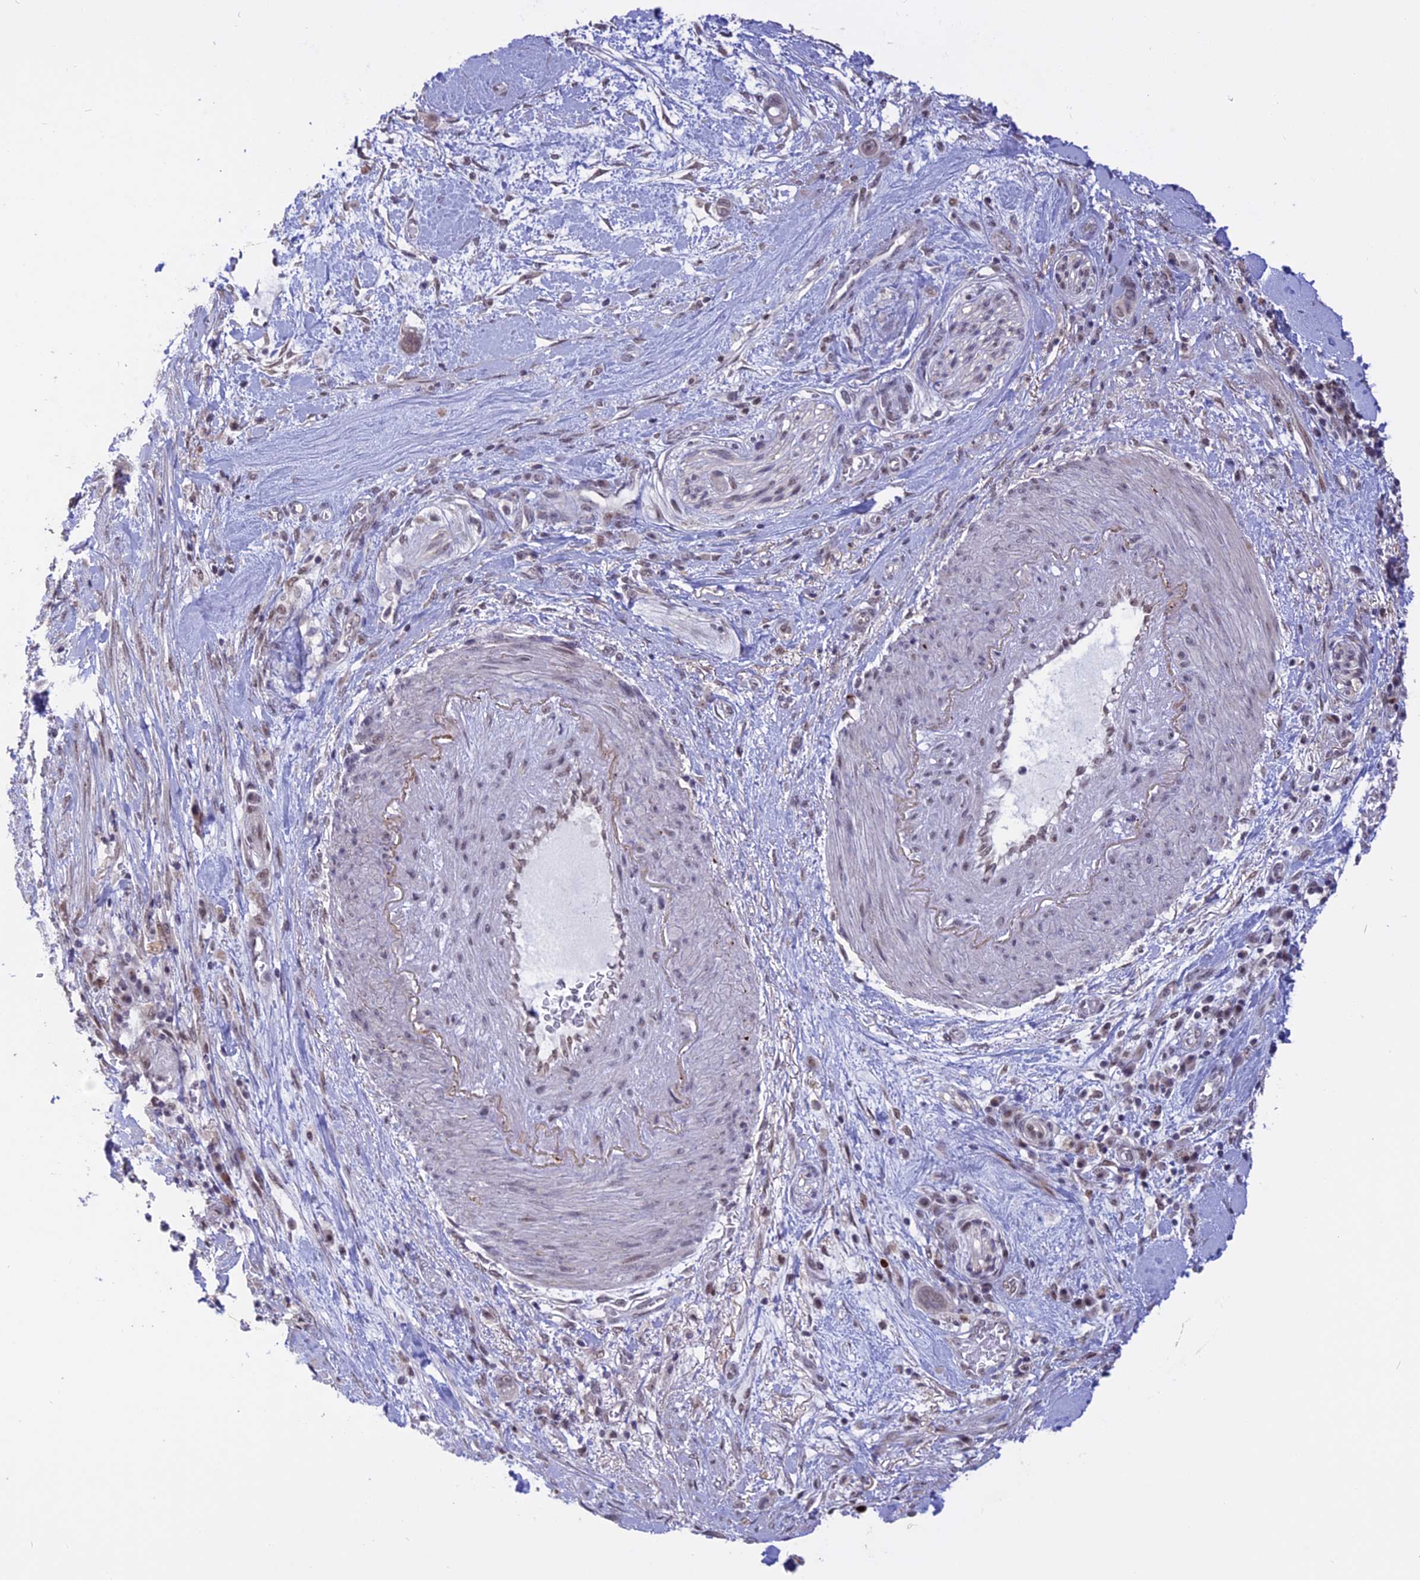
{"staining": {"intensity": "negative", "quantity": "none", "location": "none"}, "tissue": "pancreatic cancer", "cell_type": "Tumor cells", "image_type": "cancer", "snomed": [{"axis": "morphology", "description": "Adenocarcinoma, NOS"}, {"axis": "topography", "description": "Pancreas"}], "caption": "Image shows no significant protein positivity in tumor cells of adenocarcinoma (pancreatic). Brightfield microscopy of IHC stained with DAB (3,3'-diaminobenzidine) (brown) and hematoxylin (blue), captured at high magnification.", "gene": "POLR2C", "patient": {"sex": "male", "age": 68}}